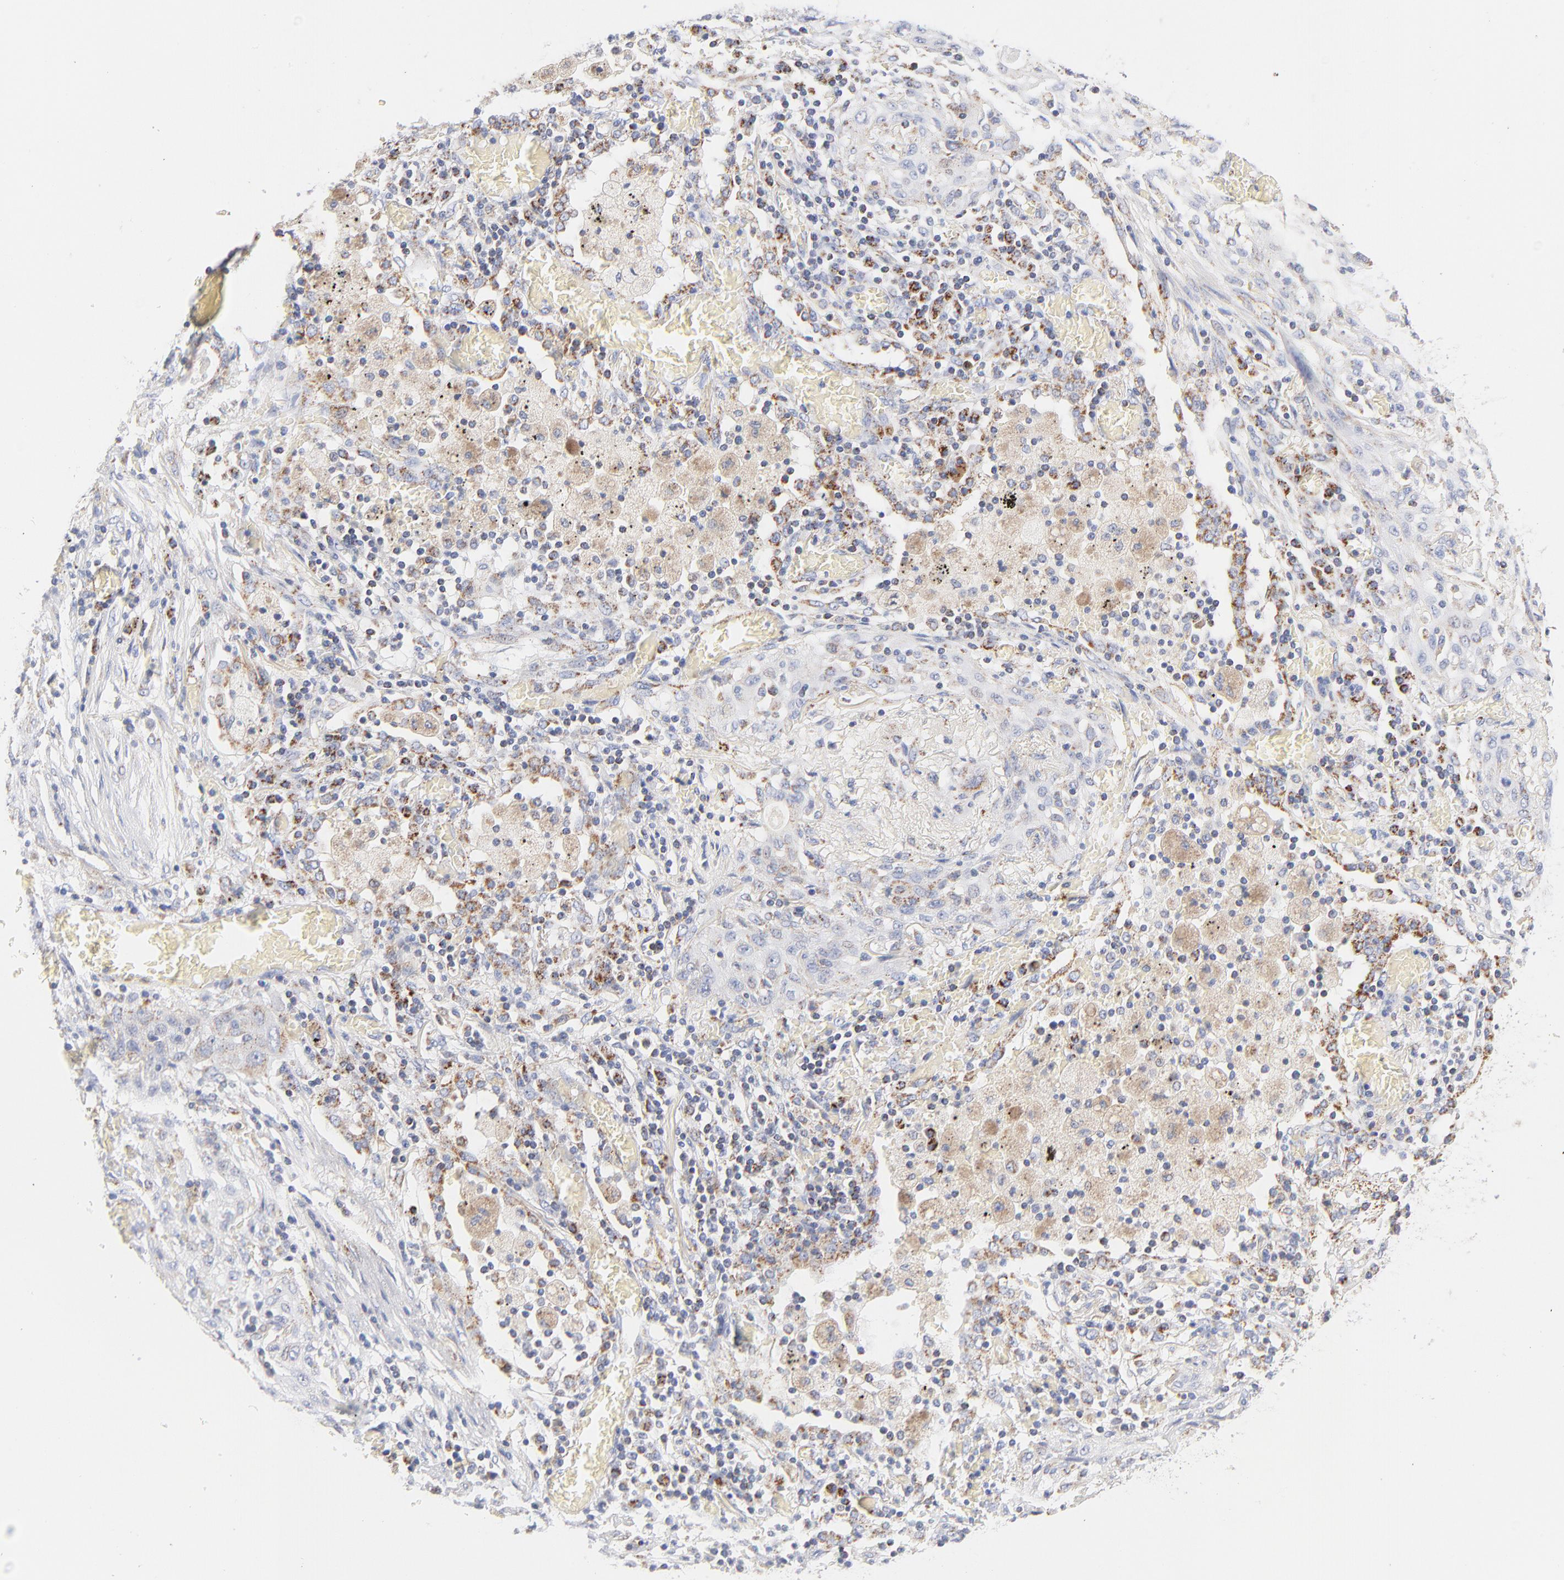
{"staining": {"intensity": "moderate", "quantity": "<25%", "location": "cytoplasmic/membranous"}, "tissue": "lung cancer", "cell_type": "Tumor cells", "image_type": "cancer", "snomed": [{"axis": "morphology", "description": "Squamous cell carcinoma, NOS"}, {"axis": "topography", "description": "Lung"}], "caption": "DAB immunohistochemical staining of lung cancer (squamous cell carcinoma) reveals moderate cytoplasmic/membranous protein positivity in approximately <25% of tumor cells.", "gene": "DLAT", "patient": {"sex": "female", "age": 47}}